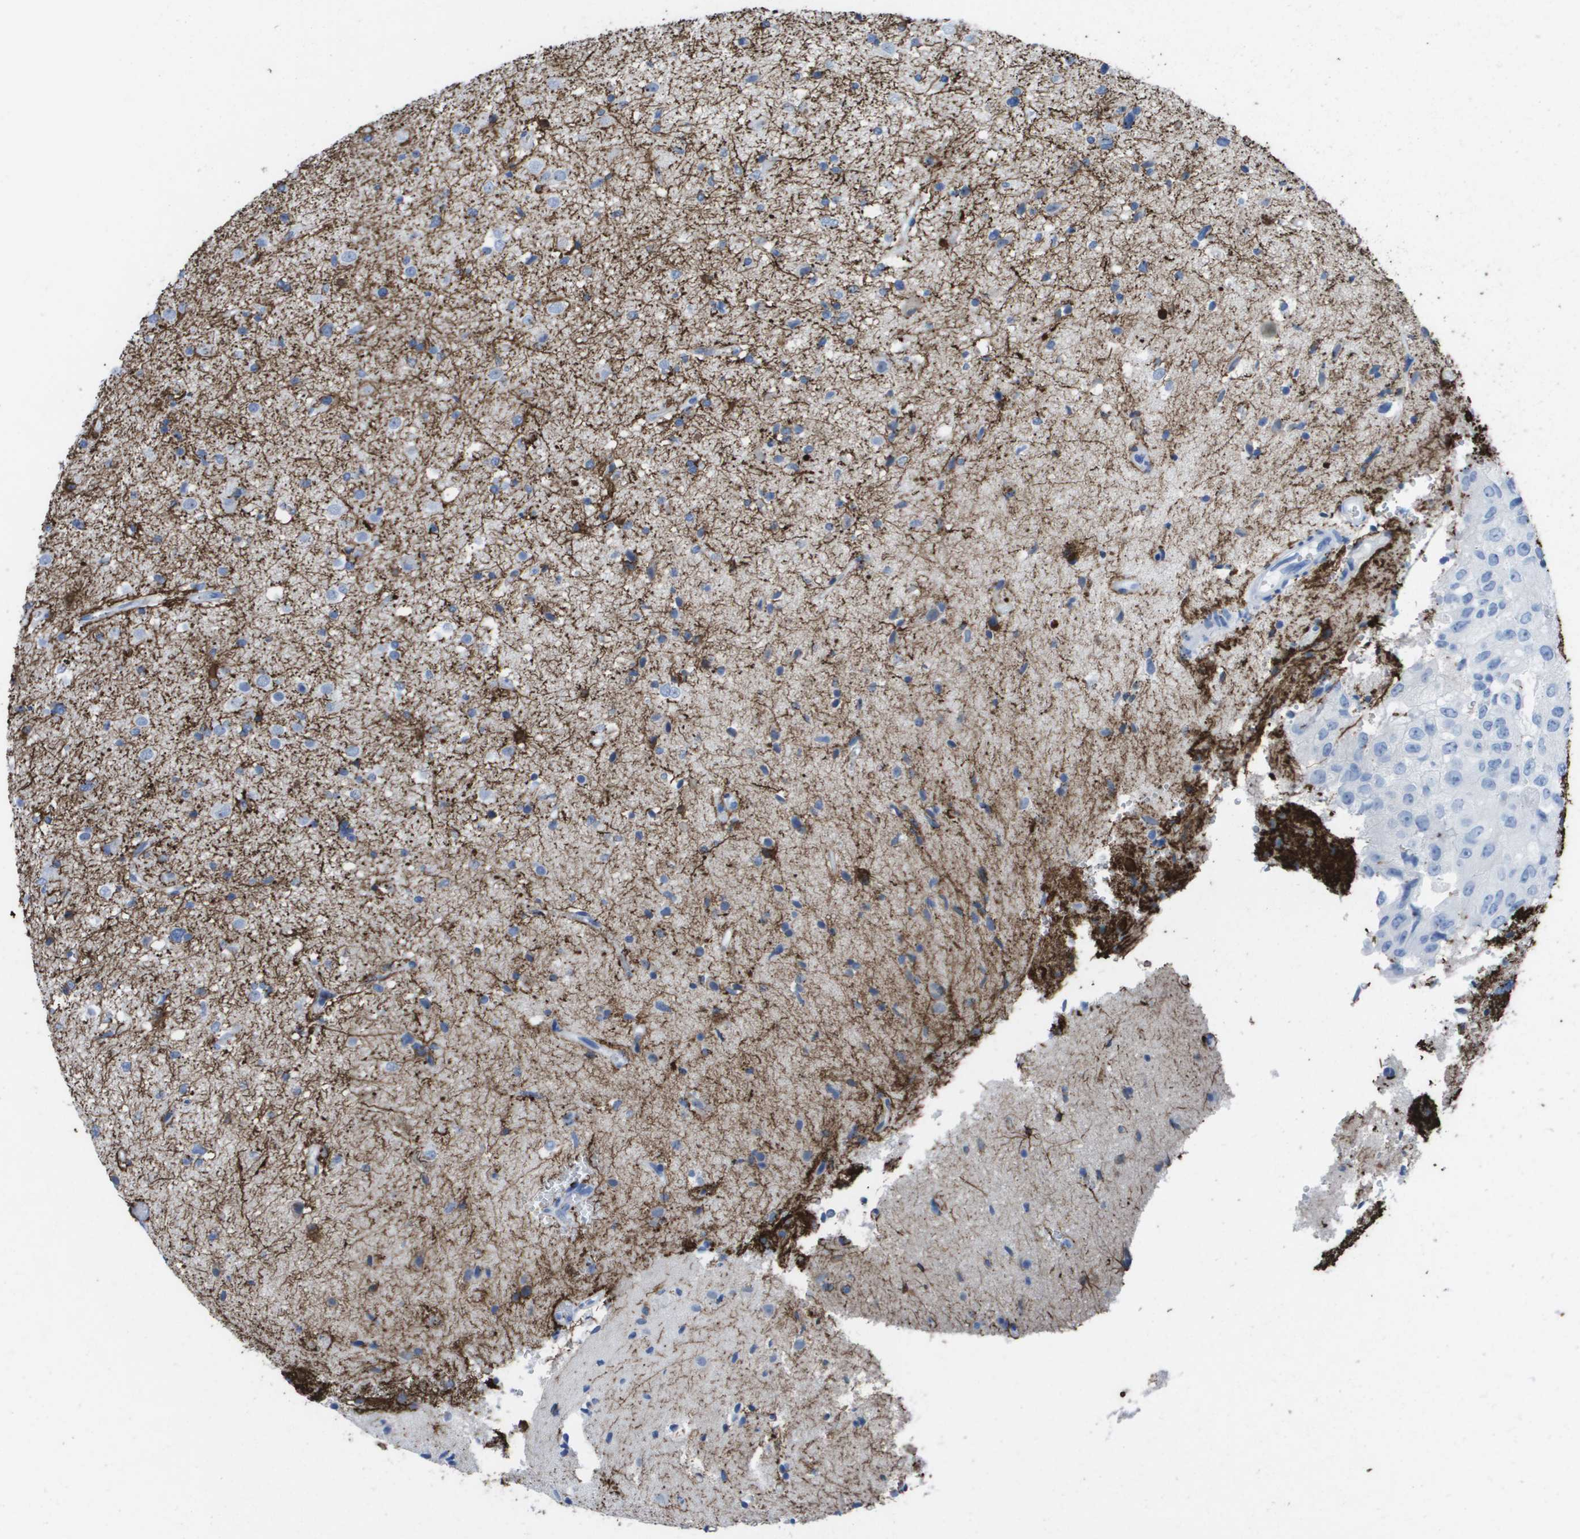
{"staining": {"intensity": "negative", "quantity": "none", "location": "none"}, "tissue": "glioma", "cell_type": "Tumor cells", "image_type": "cancer", "snomed": [{"axis": "morphology", "description": "Glioma, malignant, High grade"}, {"axis": "topography", "description": "Brain"}], "caption": "IHC photomicrograph of malignant glioma (high-grade) stained for a protein (brown), which exhibits no staining in tumor cells. Nuclei are stained in blue.", "gene": "KCNA3", "patient": {"sex": "male", "age": 33}}